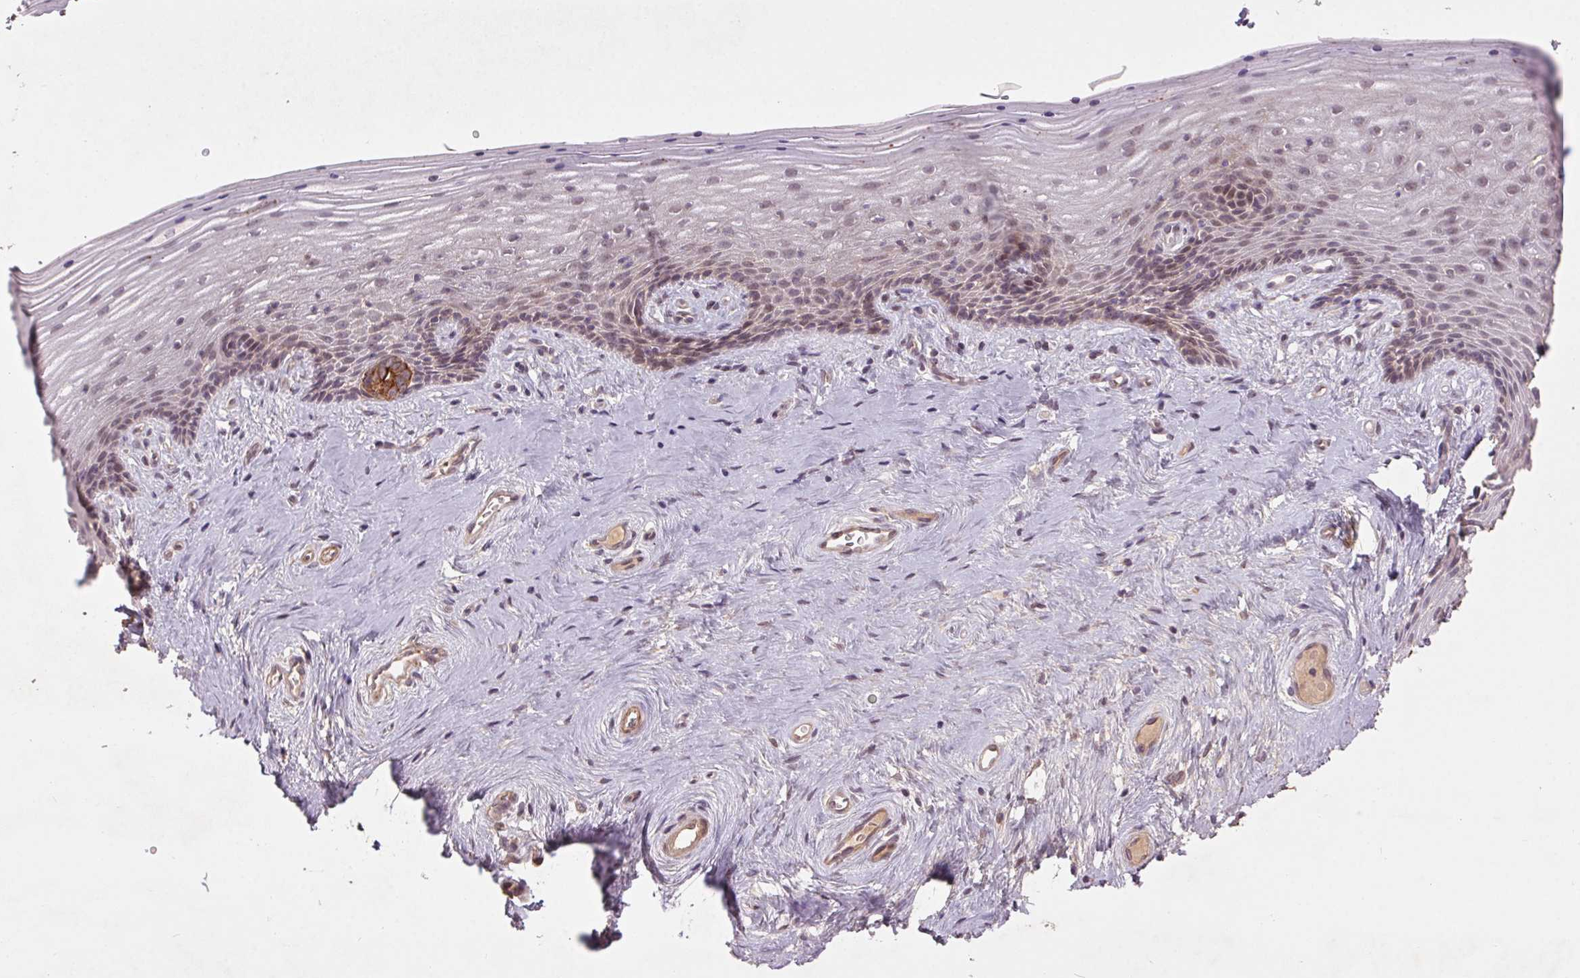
{"staining": {"intensity": "moderate", "quantity": "<25%", "location": "cytoplasmic/membranous"}, "tissue": "vagina", "cell_type": "Squamous epithelial cells", "image_type": "normal", "snomed": [{"axis": "morphology", "description": "Normal tissue, NOS"}, {"axis": "topography", "description": "Vagina"}], "caption": "Squamous epithelial cells exhibit low levels of moderate cytoplasmic/membranous expression in about <25% of cells in normal human vagina. Nuclei are stained in blue.", "gene": "SMLR1", "patient": {"sex": "female", "age": 45}}